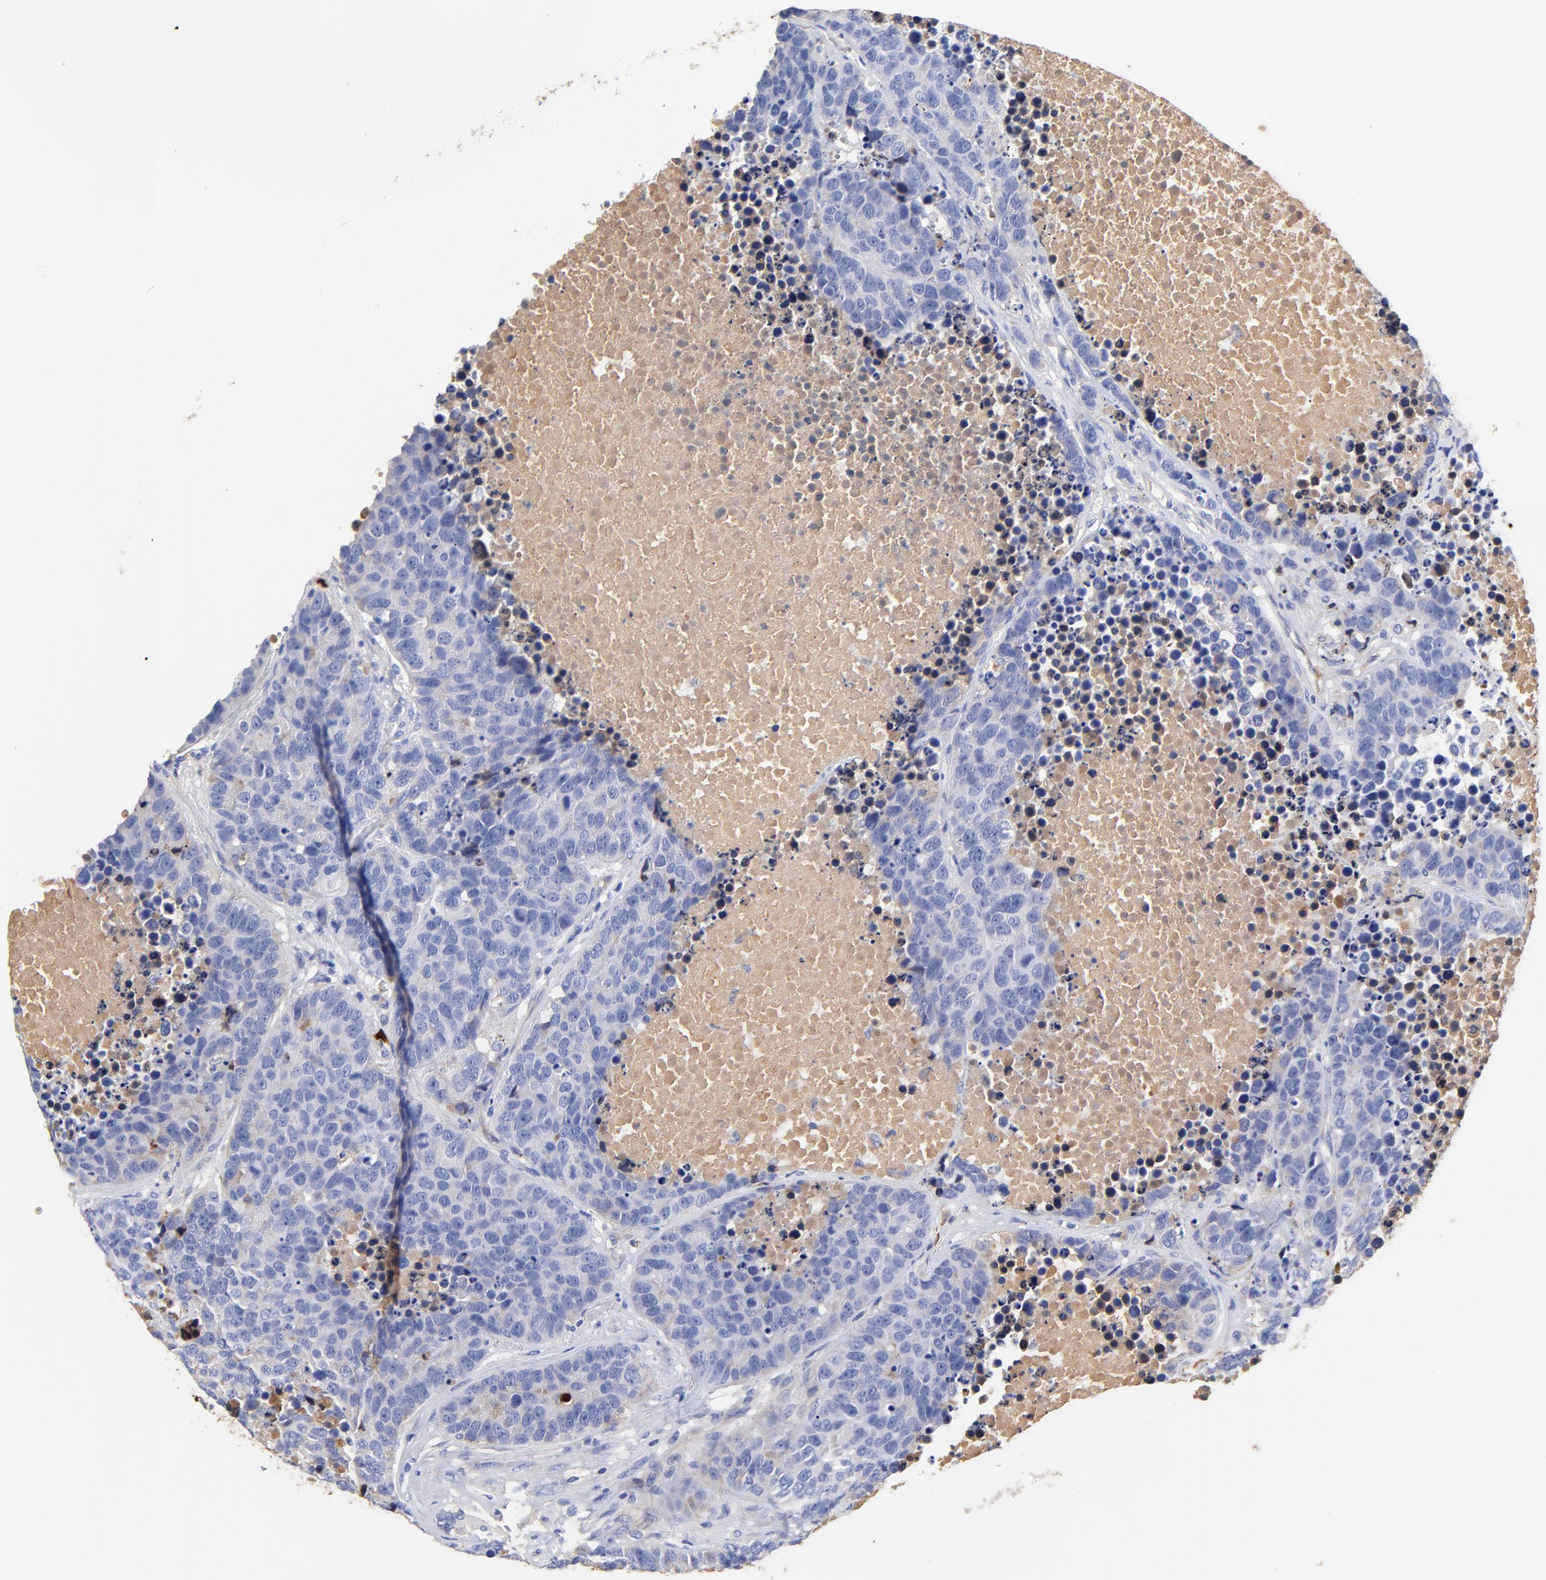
{"staining": {"intensity": "weak", "quantity": "<25%", "location": "cytoplasmic/membranous"}, "tissue": "carcinoid", "cell_type": "Tumor cells", "image_type": "cancer", "snomed": [{"axis": "morphology", "description": "Carcinoid, malignant, NOS"}, {"axis": "topography", "description": "Lung"}], "caption": "Tumor cells show no significant protein staining in malignant carcinoid.", "gene": "IGLV3-10", "patient": {"sex": "male", "age": 60}}